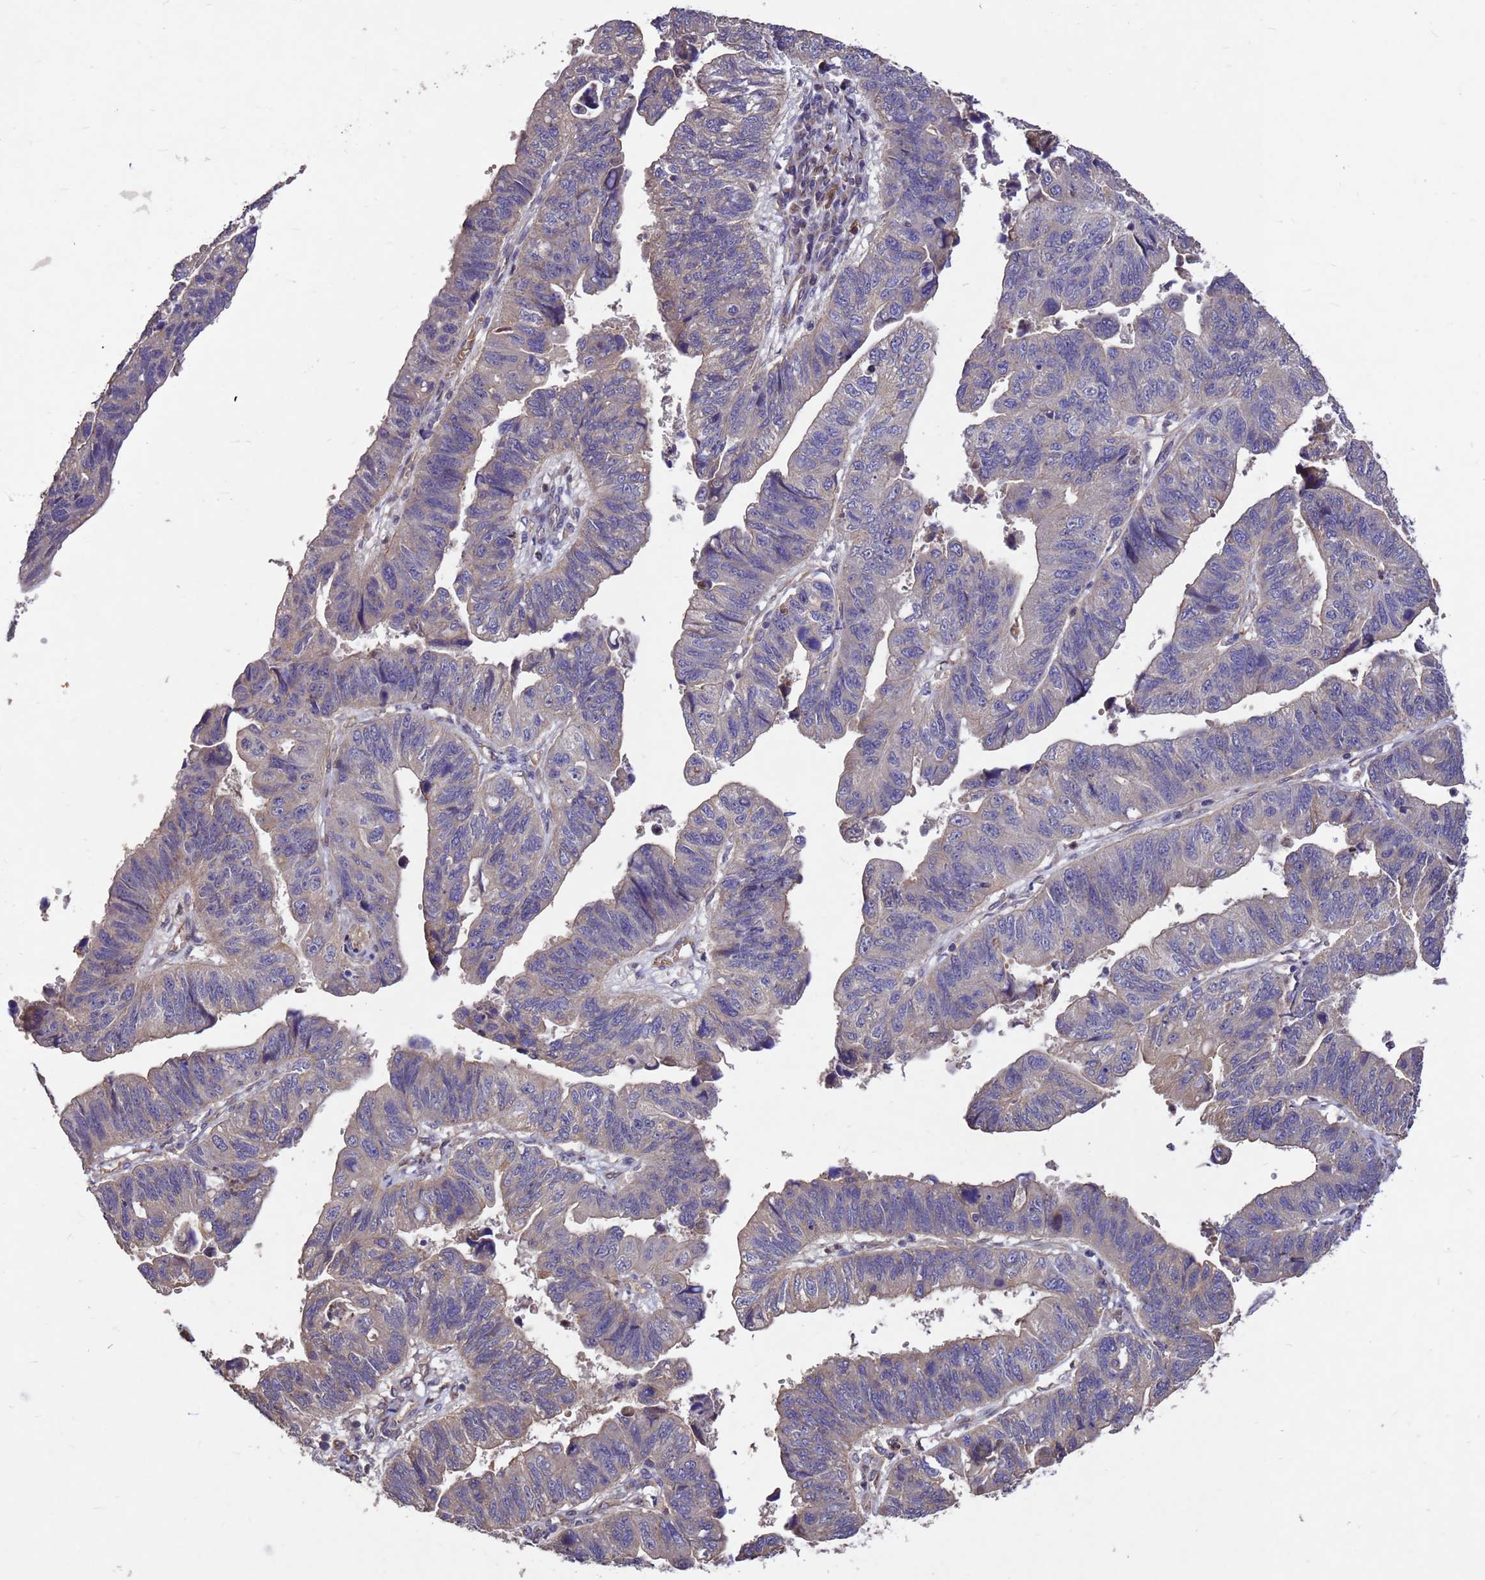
{"staining": {"intensity": "weak", "quantity": "<25%", "location": "cytoplasmic/membranous"}, "tissue": "stomach cancer", "cell_type": "Tumor cells", "image_type": "cancer", "snomed": [{"axis": "morphology", "description": "Adenocarcinoma, NOS"}, {"axis": "topography", "description": "Stomach"}], "caption": "Tumor cells are negative for brown protein staining in stomach cancer (adenocarcinoma). Nuclei are stained in blue.", "gene": "RSPRY1", "patient": {"sex": "male", "age": 59}}